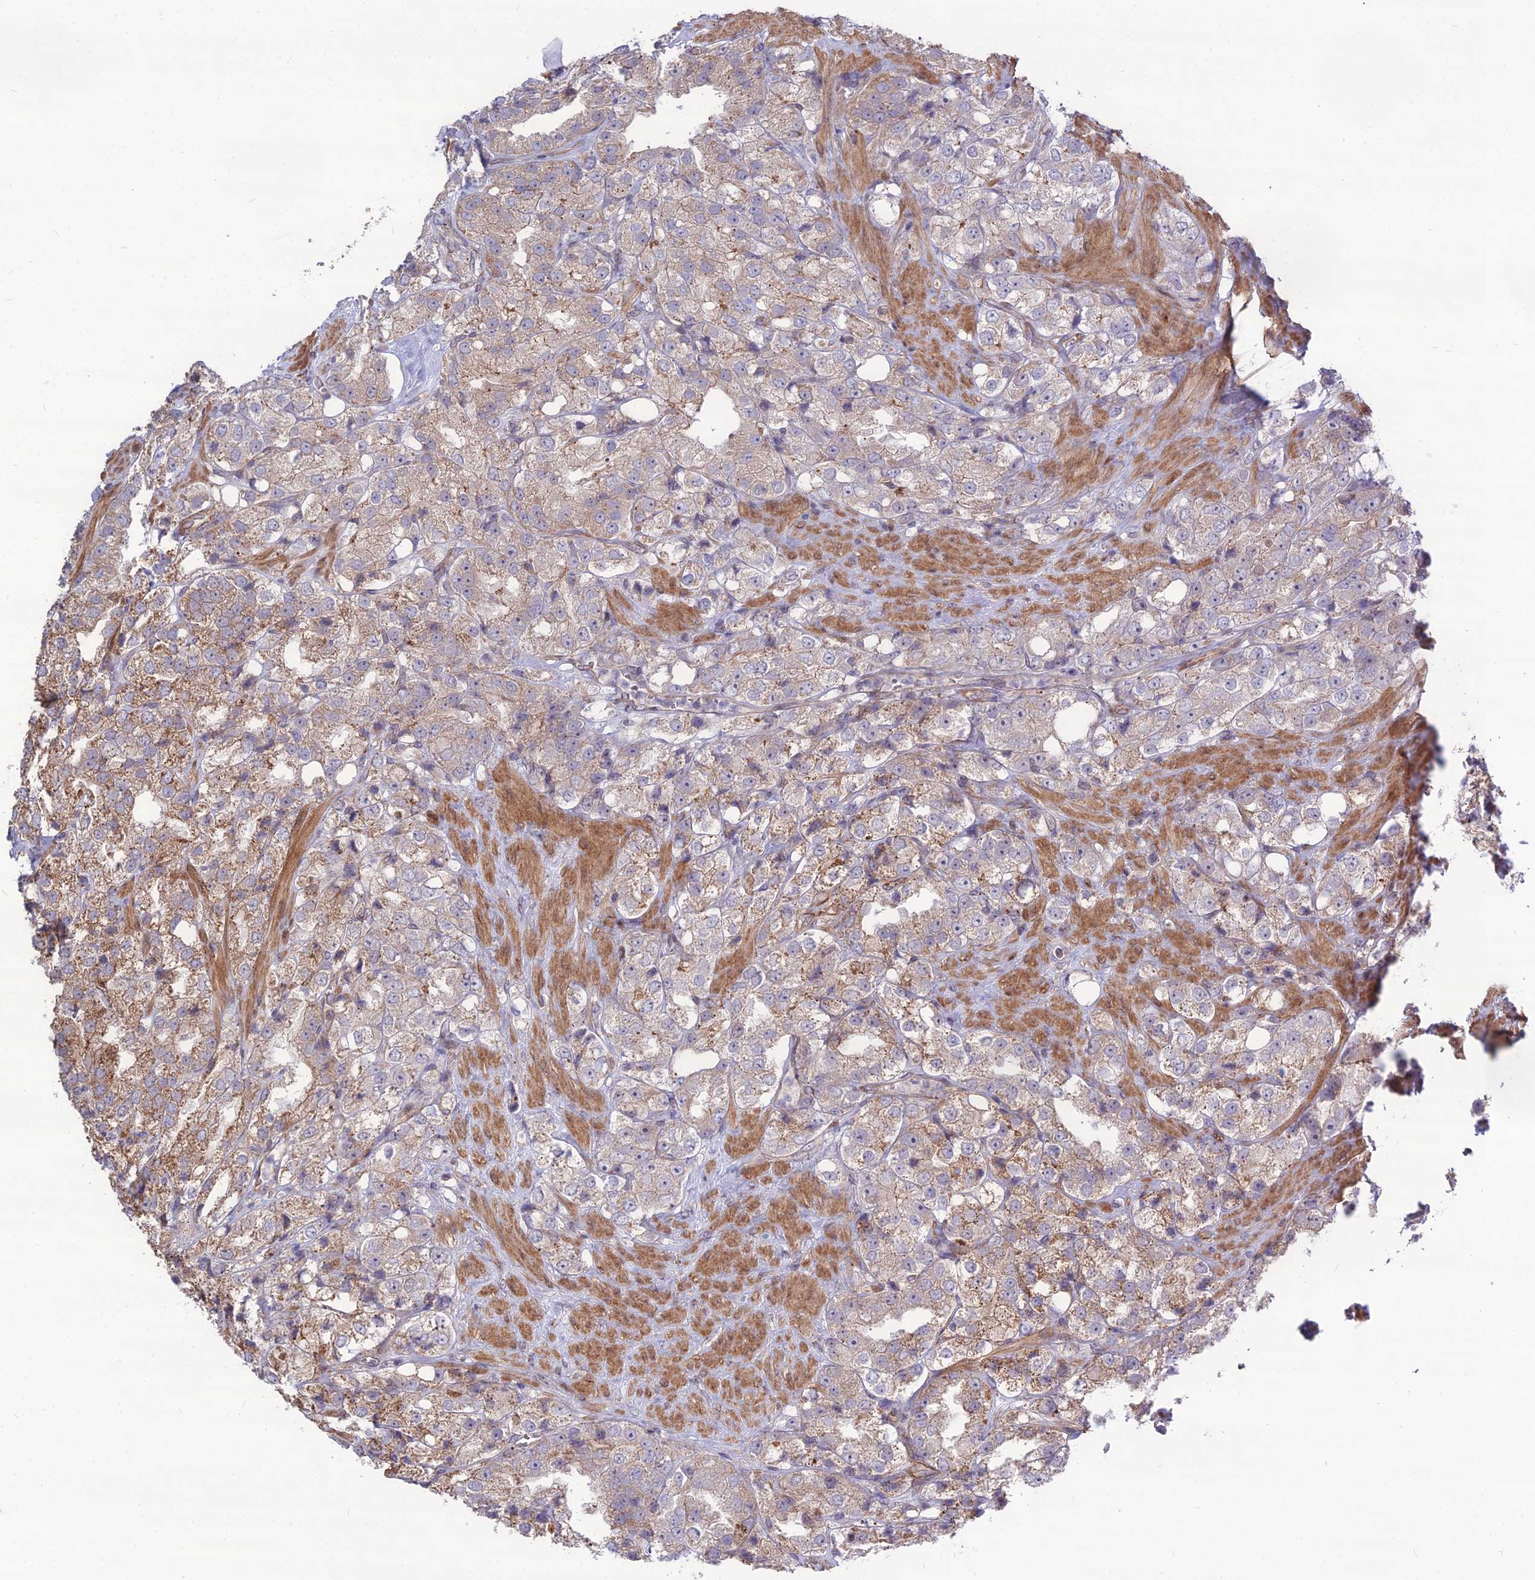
{"staining": {"intensity": "moderate", "quantity": "<25%", "location": "cytoplasmic/membranous"}, "tissue": "prostate cancer", "cell_type": "Tumor cells", "image_type": "cancer", "snomed": [{"axis": "morphology", "description": "Adenocarcinoma, NOS"}, {"axis": "topography", "description": "Prostate"}], "caption": "Adenocarcinoma (prostate) stained with a brown dye demonstrates moderate cytoplasmic/membranous positive positivity in approximately <25% of tumor cells.", "gene": "TSPYL2", "patient": {"sex": "male", "age": 79}}